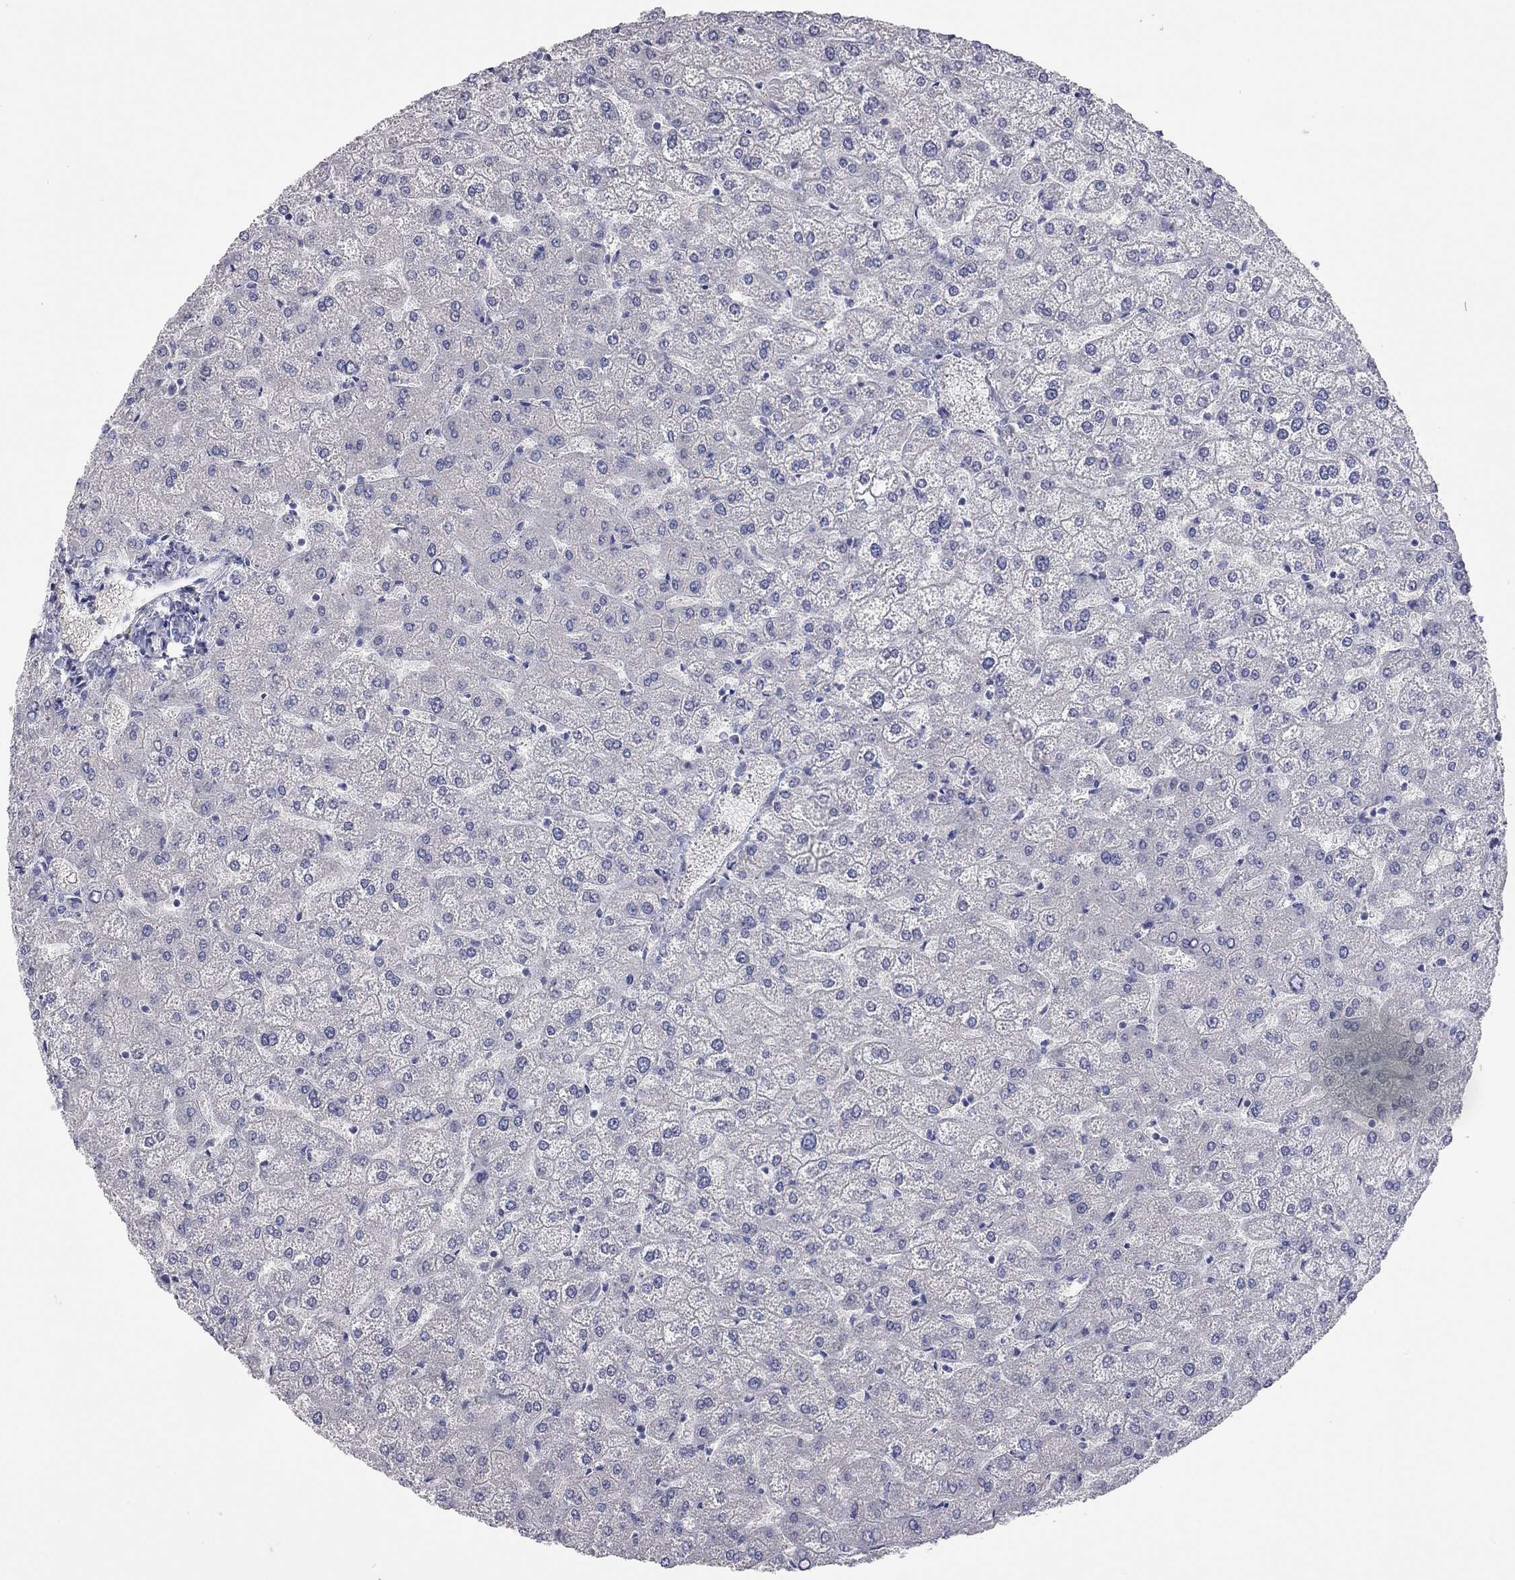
{"staining": {"intensity": "negative", "quantity": "none", "location": "none"}, "tissue": "liver", "cell_type": "Cholangiocytes", "image_type": "normal", "snomed": [{"axis": "morphology", "description": "Normal tissue, NOS"}, {"axis": "topography", "description": "Liver"}], "caption": "High power microscopy histopathology image of an immunohistochemistry micrograph of benign liver, revealing no significant expression in cholangiocytes.", "gene": "KCNB1", "patient": {"sex": "female", "age": 32}}